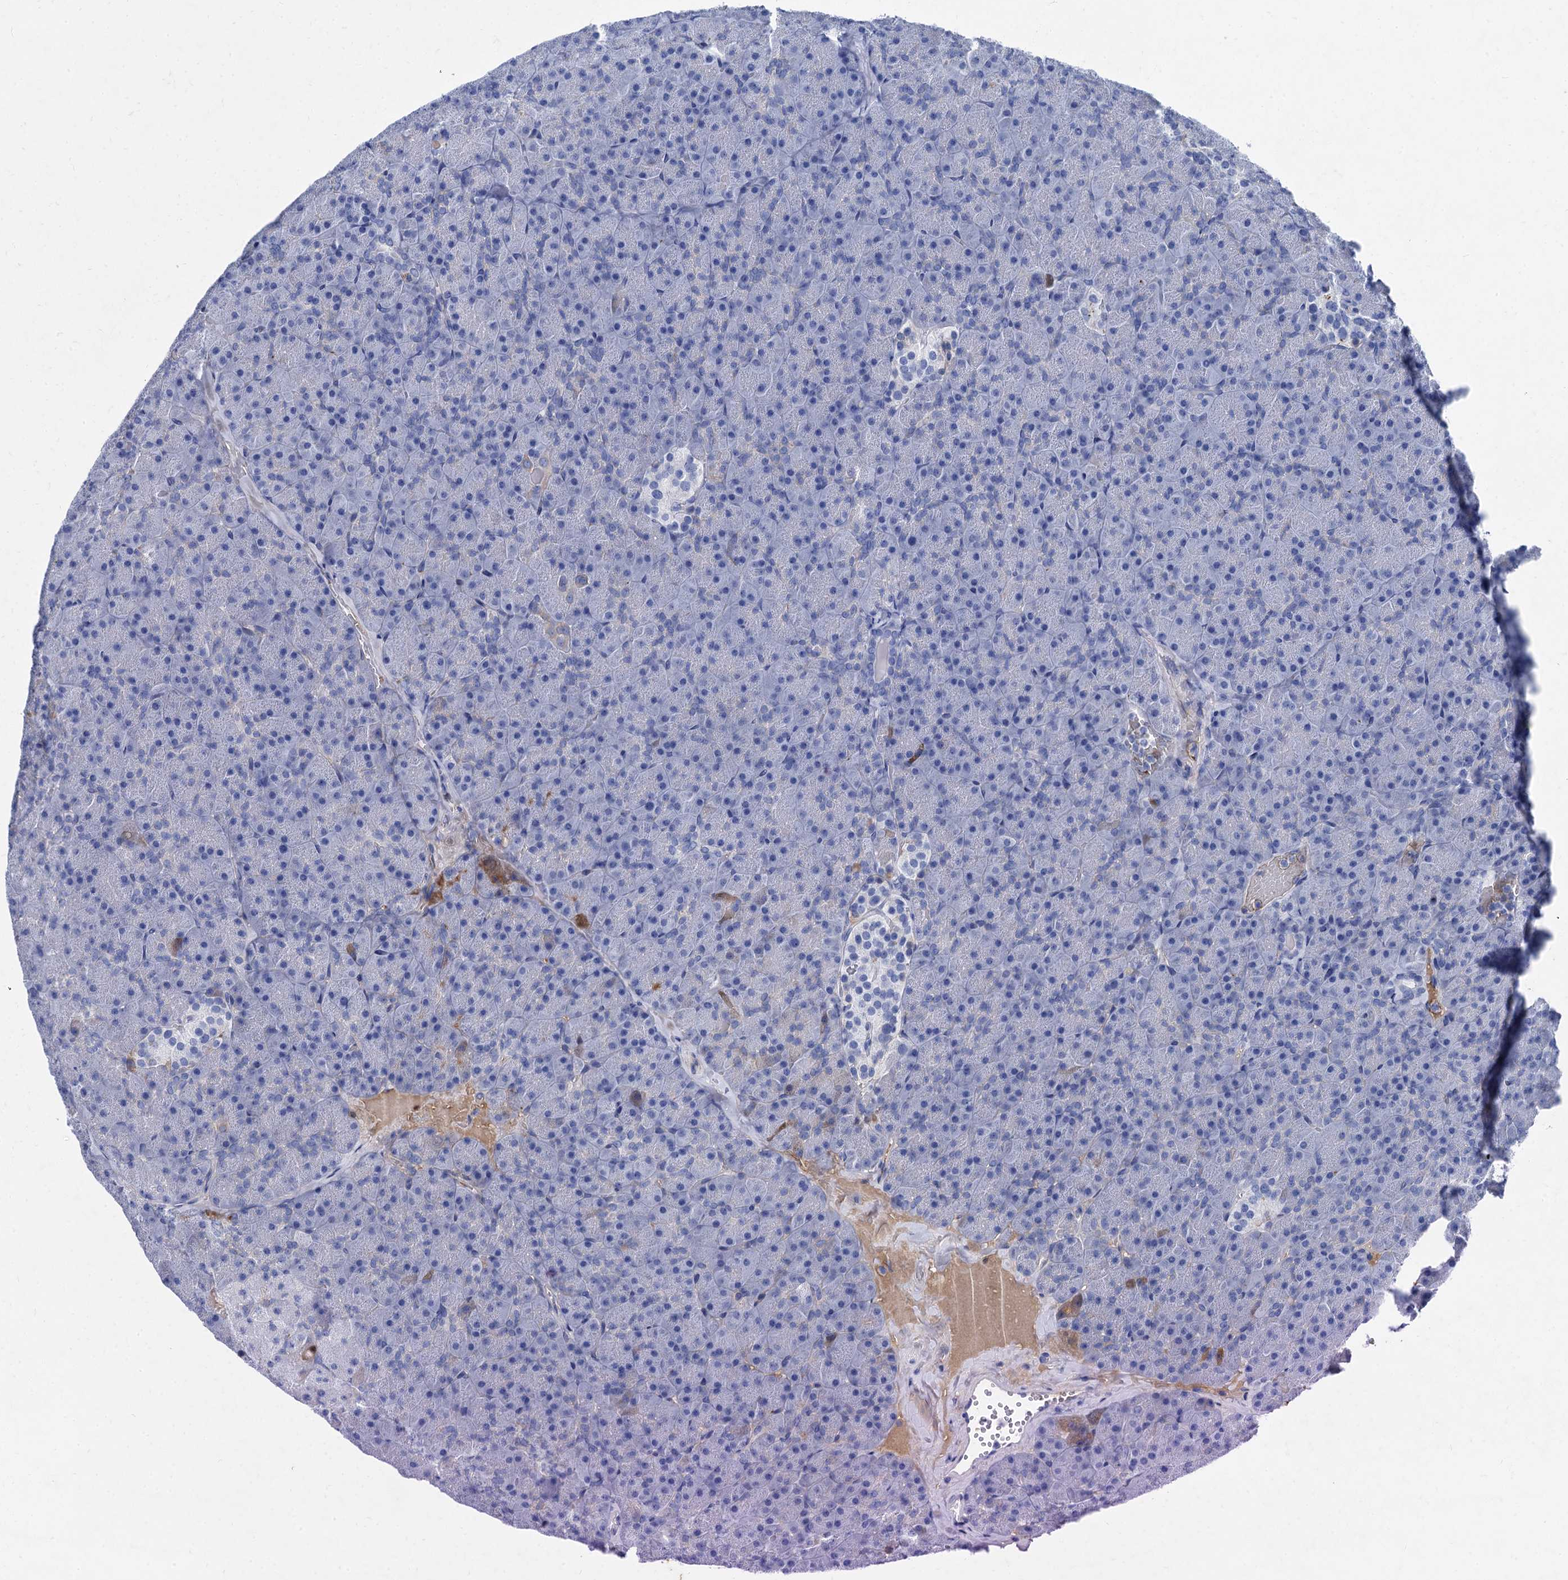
{"staining": {"intensity": "moderate", "quantity": "<25%", "location": "cytoplasmic/membranous"}, "tissue": "pancreas", "cell_type": "Exocrine glandular cells", "image_type": "normal", "snomed": [{"axis": "morphology", "description": "Normal tissue, NOS"}, {"axis": "topography", "description": "Pancreas"}], "caption": "This is a histology image of IHC staining of unremarkable pancreas, which shows moderate staining in the cytoplasmic/membranous of exocrine glandular cells.", "gene": "TMEM72", "patient": {"sex": "male", "age": 36}}